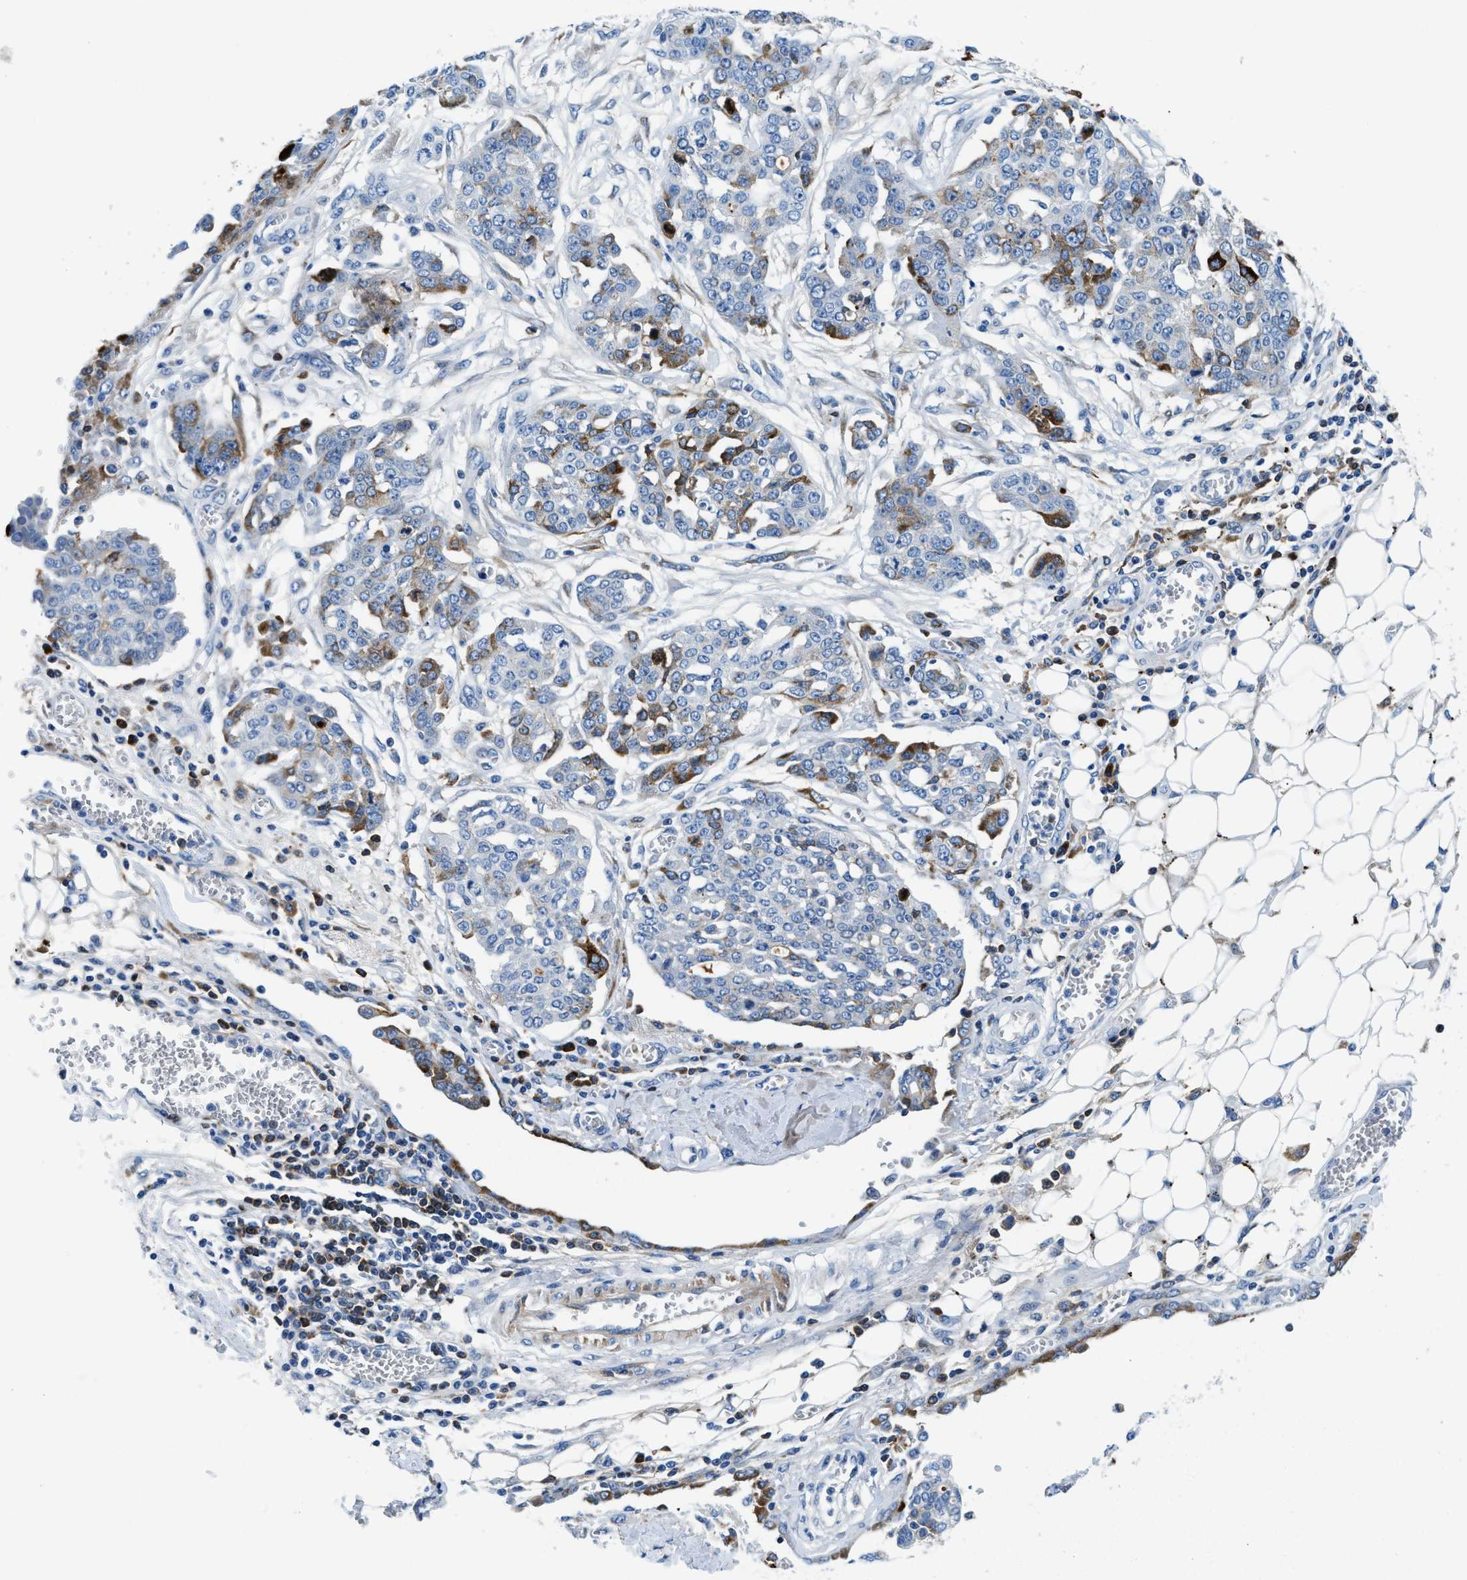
{"staining": {"intensity": "strong", "quantity": "<25%", "location": "cytoplasmic/membranous"}, "tissue": "ovarian cancer", "cell_type": "Tumor cells", "image_type": "cancer", "snomed": [{"axis": "morphology", "description": "Cystadenocarcinoma, serous, NOS"}, {"axis": "topography", "description": "Soft tissue"}, {"axis": "topography", "description": "Ovary"}], "caption": "Protein positivity by IHC exhibits strong cytoplasmic/membranous positivity in approximately <25% of tumor cells in ovarian serous cystadenocarcinoma.", "gene": "CFB", "patient": {"sex": "female", "age": 57}}